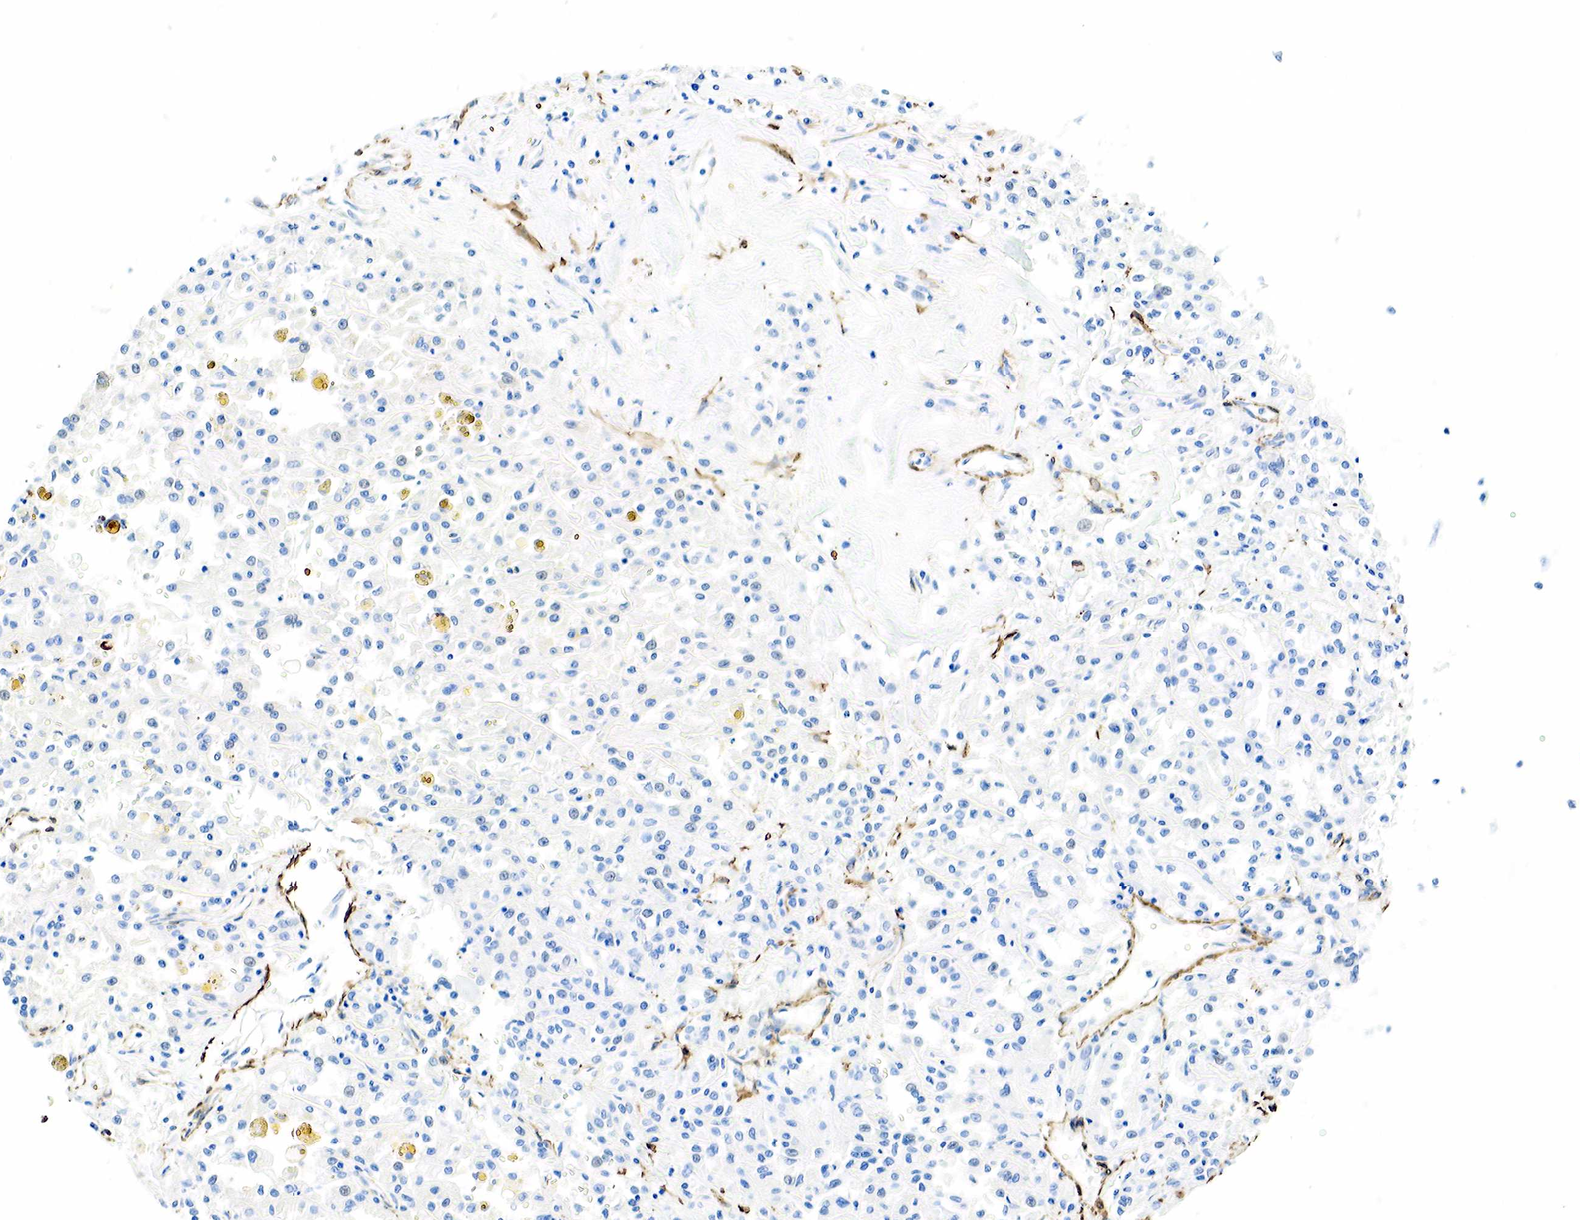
{"staining": {"intensity": "negative", "quantity": "none", "location": "none"}, "tissue": "renal cancer", "cell_type": "Tumor cells", "image_type": "cancer", "snomed": [{"axis": "morphology", "description": "Adenocarcinoma, NOS"}, {"axis": "topography", "description": "Kidney"}], "caption": "IHC histopathology image of human renal cancer (adenocarcinoma) stained for a protein (brown), which demonstrates no positivity in tumor cells.", "gene": "ACTA1", "patient": {"sex": "male", "age": 78}}